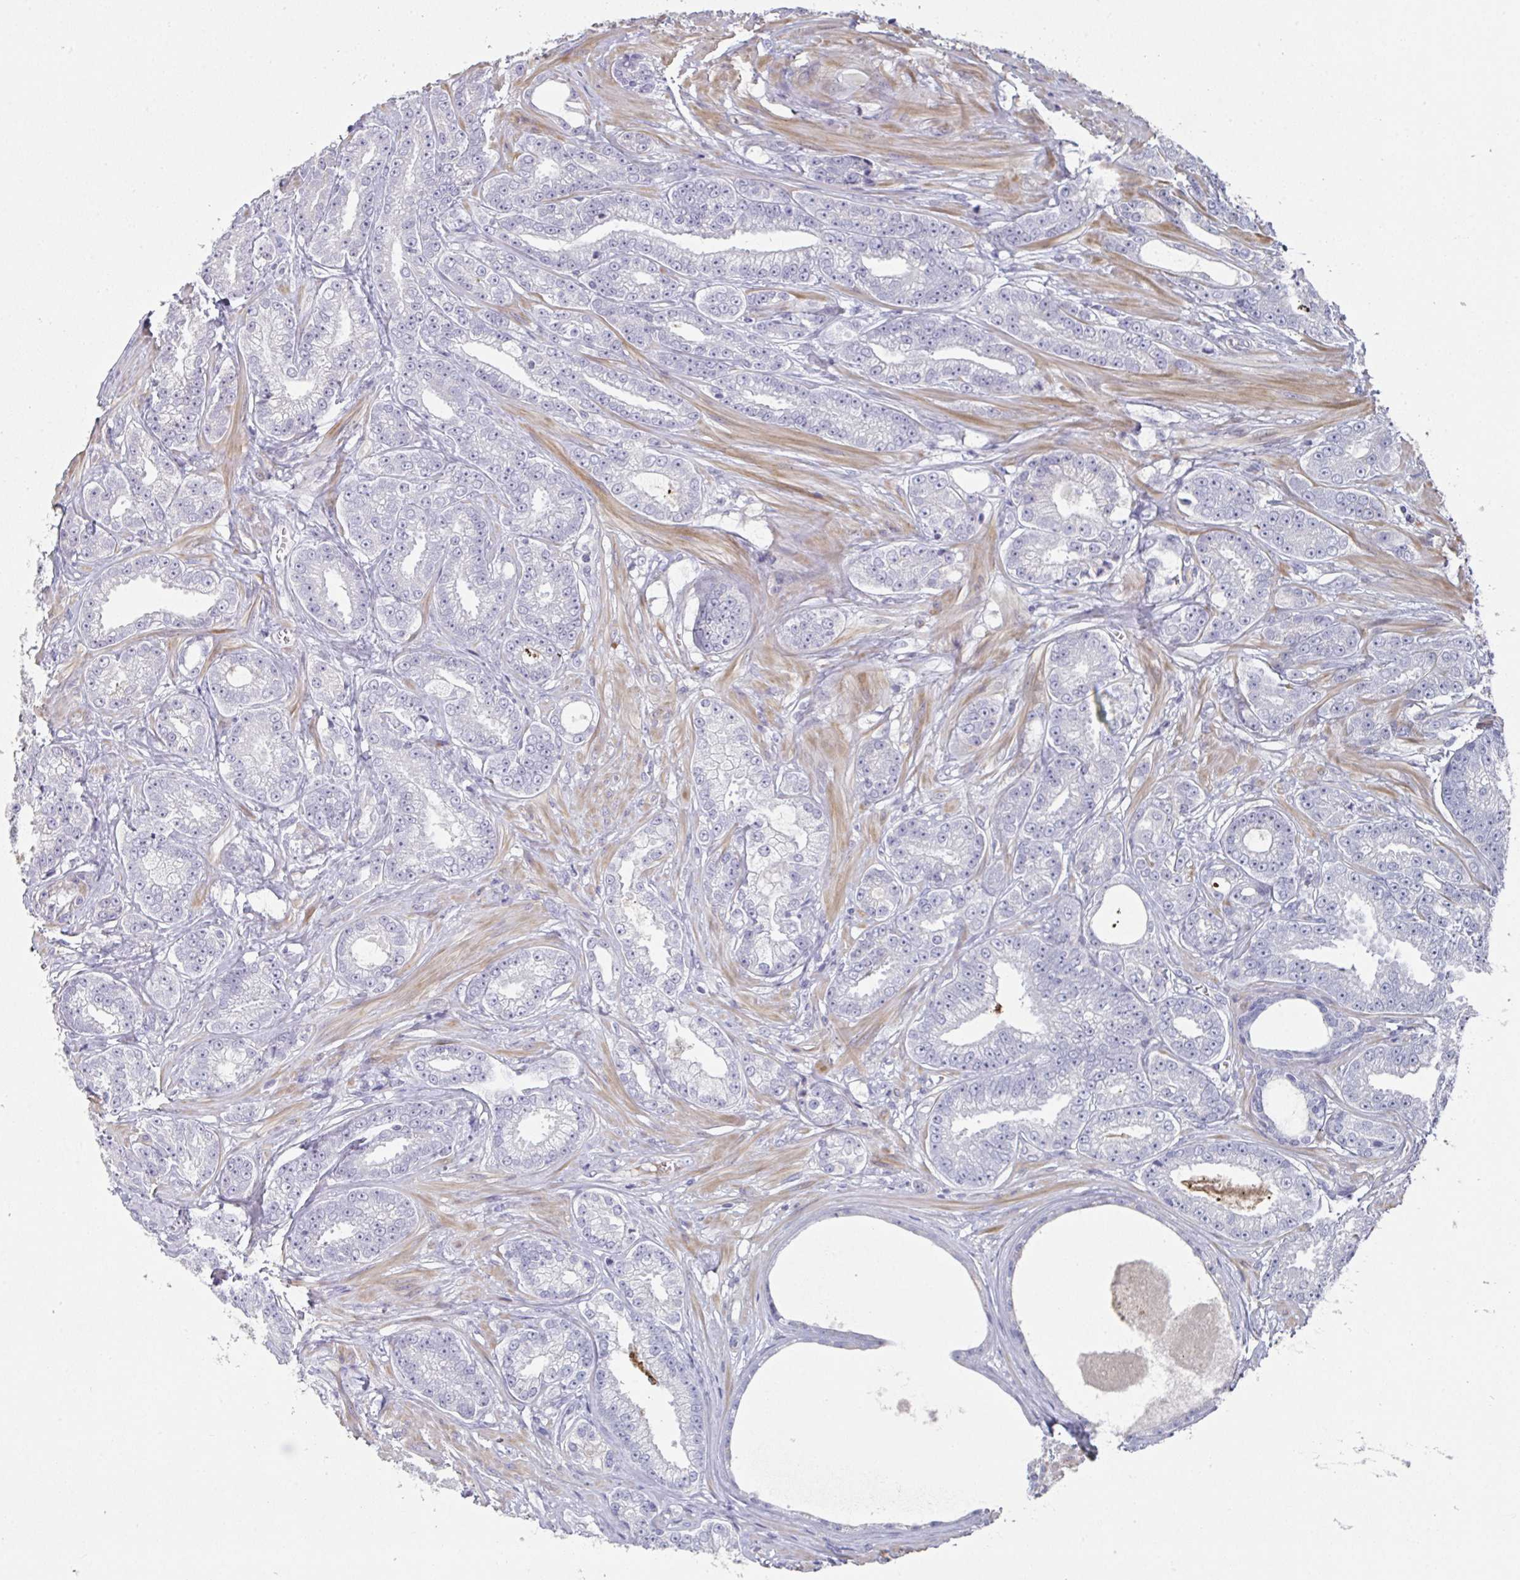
{"staining": {"intensity": "negative", "quantity": "none", "location": "none"}, "tissue": "prostate cancer", "cell_type": "Tumor cells", "image_type": "cancer", "snomed": [{"axis": "morphology", "description": "Adenocarcinoma, Low grade"}, {"axis": "topography", "description": "Prostate"}], "caption": "Immunohistochemistry histopathology image of human prostate low-grade adenocarcinoma stained for a protein (brown), which exhibits no positivity in tumor cells.", "gene": "A1CF", "patient": {"sex": "male", "age": 61}}